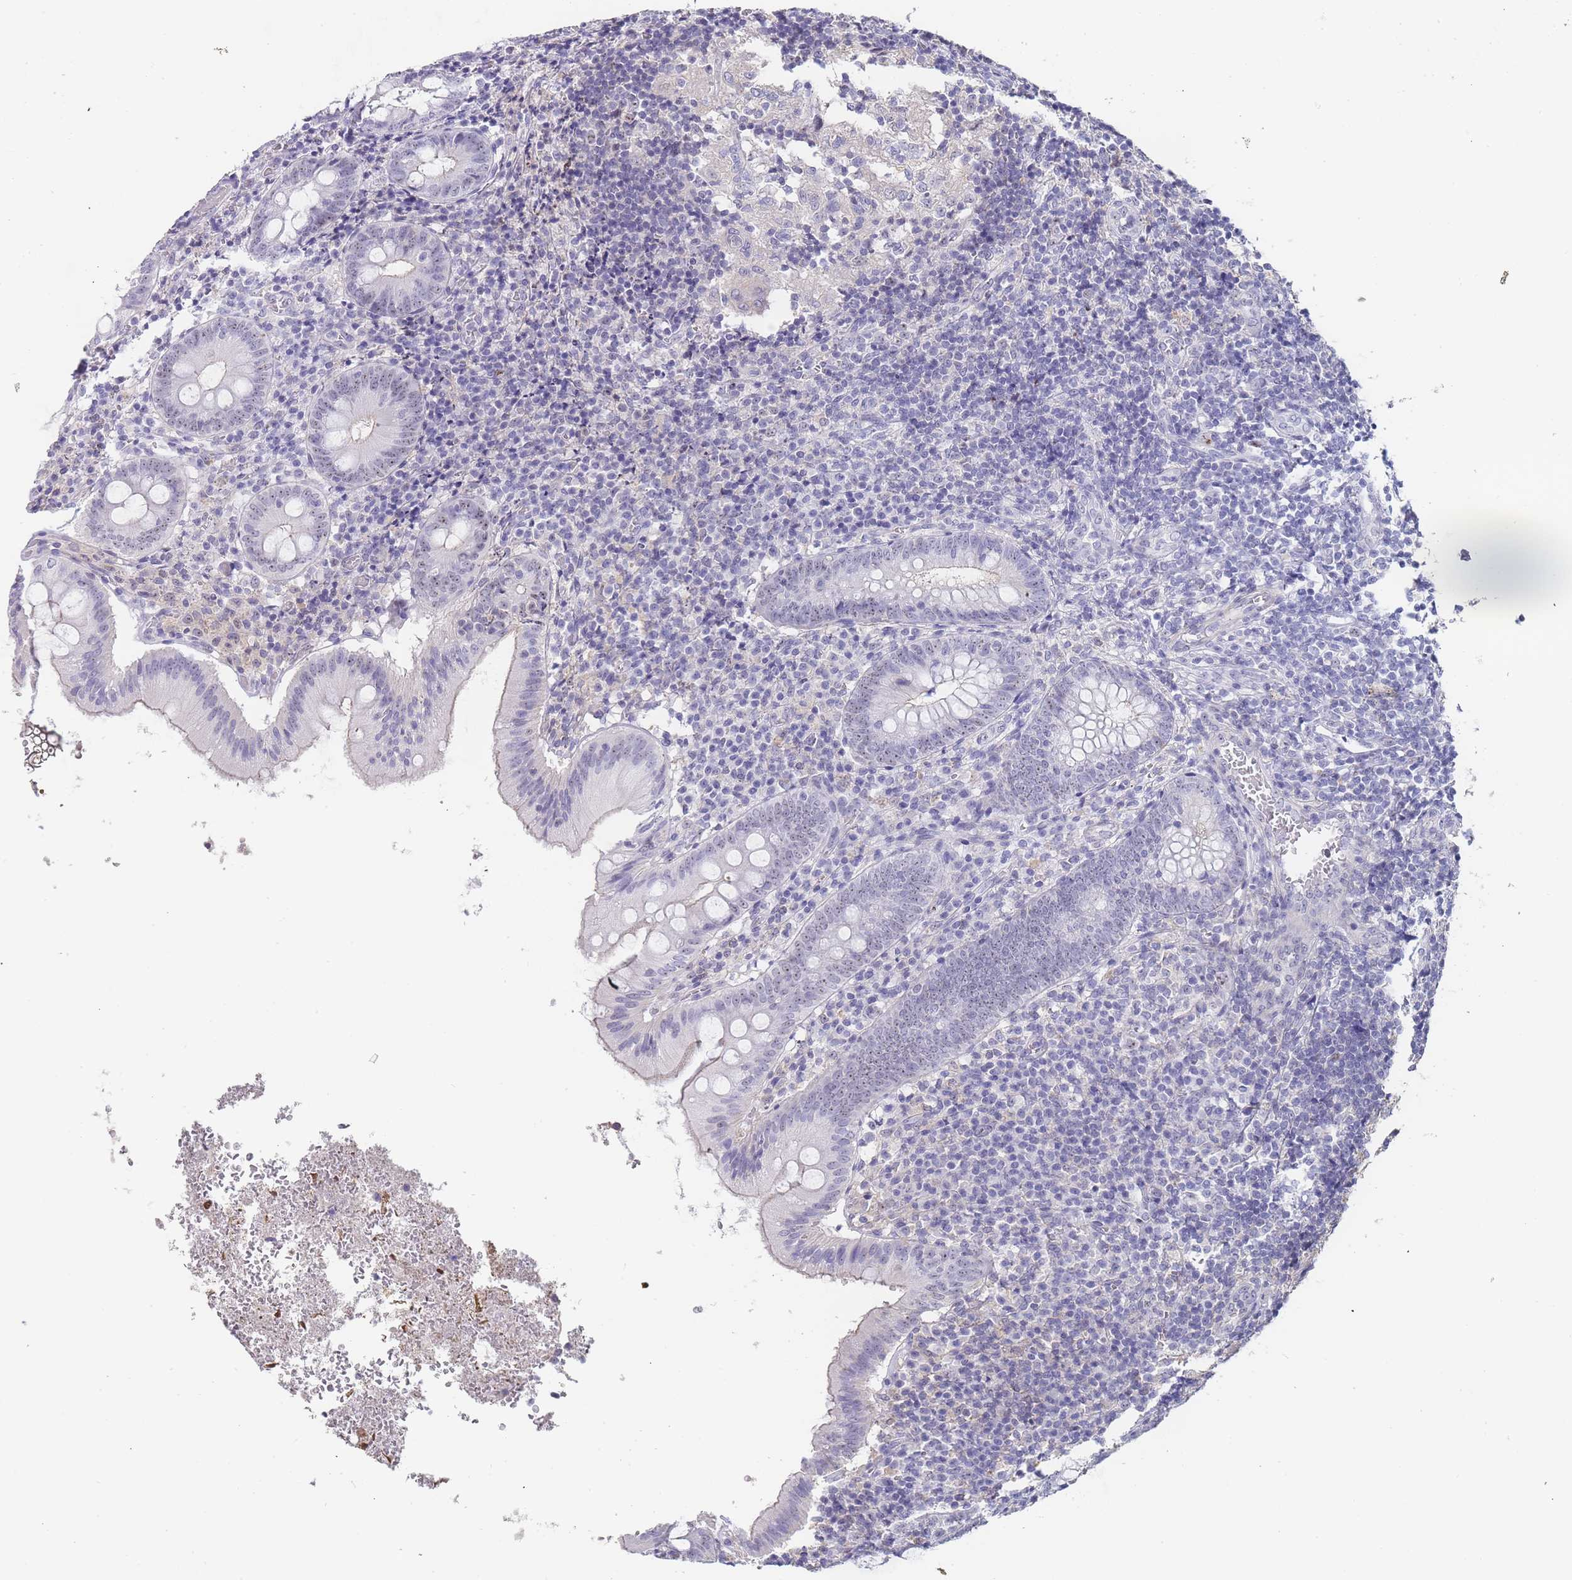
{"staining": {"intensity": "weak", "quantity": "25%-75%", "location": "nuclear"}, "tissue": "appendix", "cell_type": "Glandular cells", "image_type": "normal", "snomed": [{"axis": "morphology", "description": "Normal tissue, NOS"}, {"axis": "topography", "description": "Appendix"}], "caption": "Immunohistochemistry (IHC) of benign appendix displays low levels of weak nuclear staining in approximately 25%-75% of glandular cells. (DAB IHC, brown staining for protein, blue staining for nuclei).", "gene": "NOP14", "patient": {"sex": "male", "age": 8}}